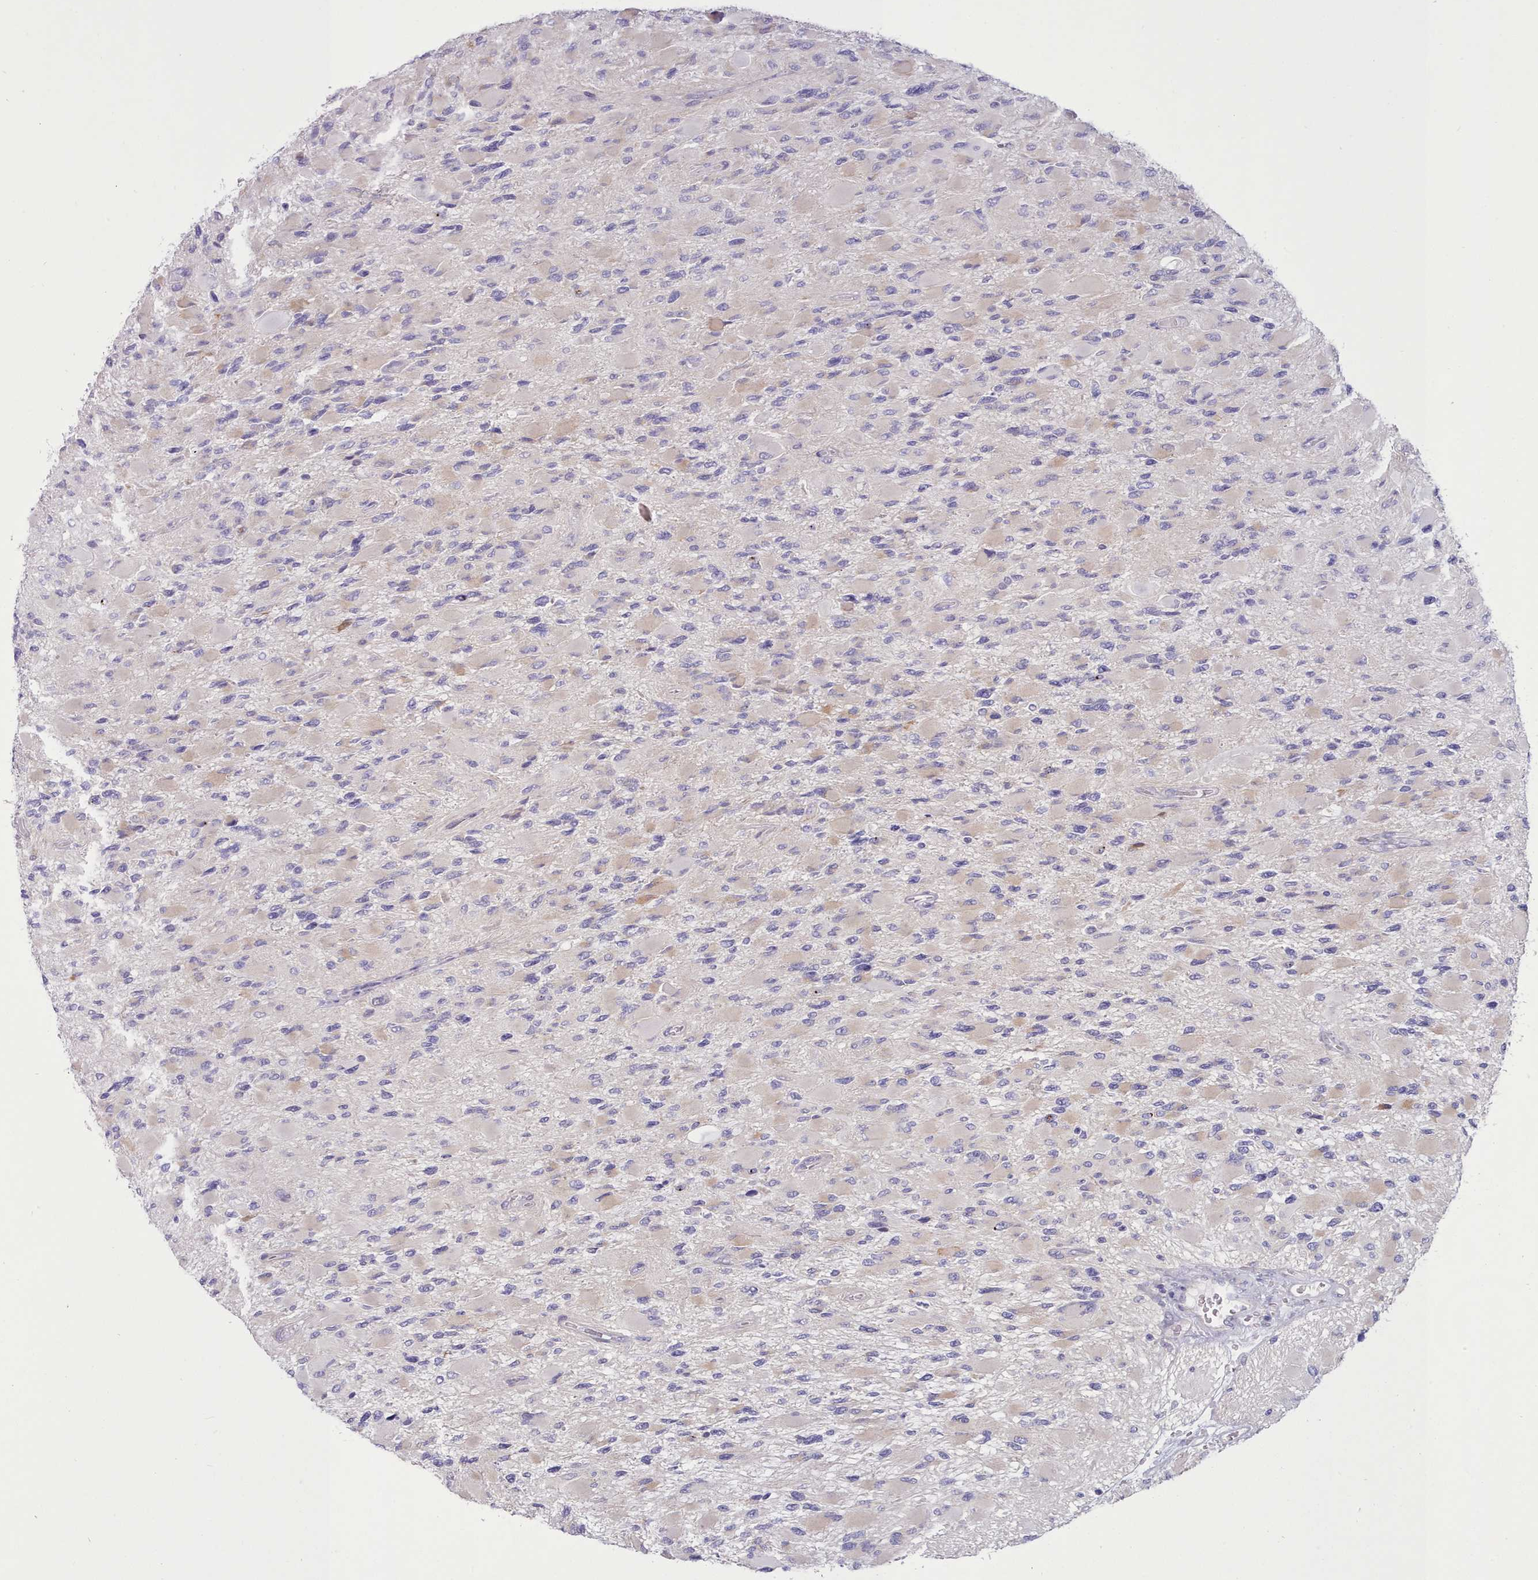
{"staining": {"intensity": "weak", "quantity": "<25%", "location": "cytoplasmic/membranous"}, "tissue": "glioma", "cell_type": "Tumor cells", "image_type": "cancer", "snomed": [{"axis": "morphology", "description": "Glioma, malignant, High grade"}, {"axis": "topography", "description": "Cerebral cortex"}], "caption": "Tumor cells are negative for brown protein staining in malignant glioma (high-grade). (Stains: DAB (3,3'-diaminobenzidine) IHC with hematoxylin counter stain, Microscopy: brightfield microscopy at high magnification).", "gene": "TMEM253", "patient": {"sex": "female", "age": 36}}